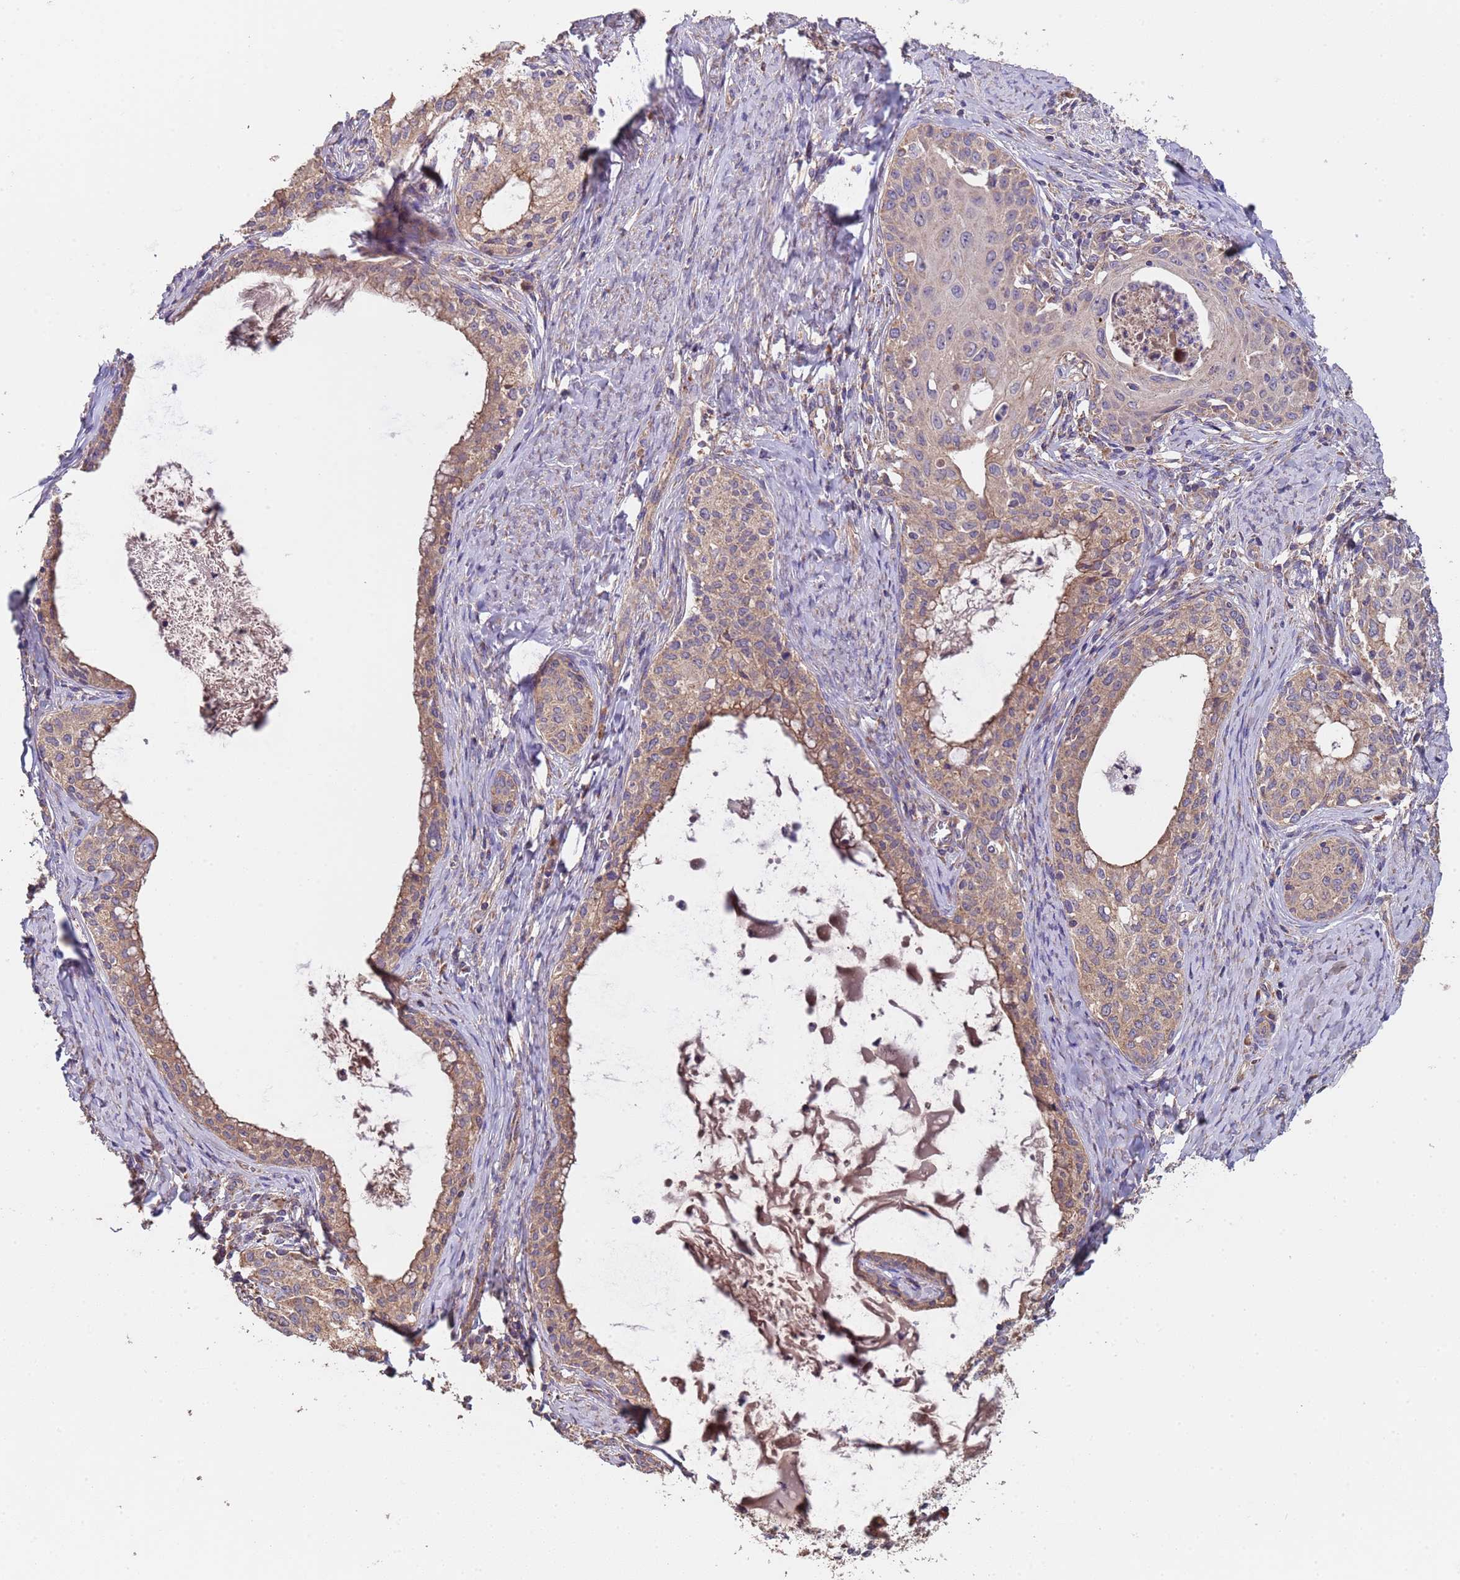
{"staining": {"intensity": "weak", "quantity": ">75%", "location": "cytoplasmic/membranous"}, "tissue": "cervical cancer", "cell_type": "Tumor cells", "image_type": "cancer", "snomed": [{"axis": "morphology", "description": "Squamous cell carcinoma, NOS"}, {"axis": "morphology", "description": "Adenocarcinoma, NOS"}, {"axis": "topography", "description": "Cervix"}], "caption": "This is a histology image of immunohistochemistry staining of adenocarcinoma (cervical), which shows weak staining in the cytoplasmic/membranous of tumor cells.", "gene": "EEF1AKMT1", "patient": {"sex": "female", "age": 52}}